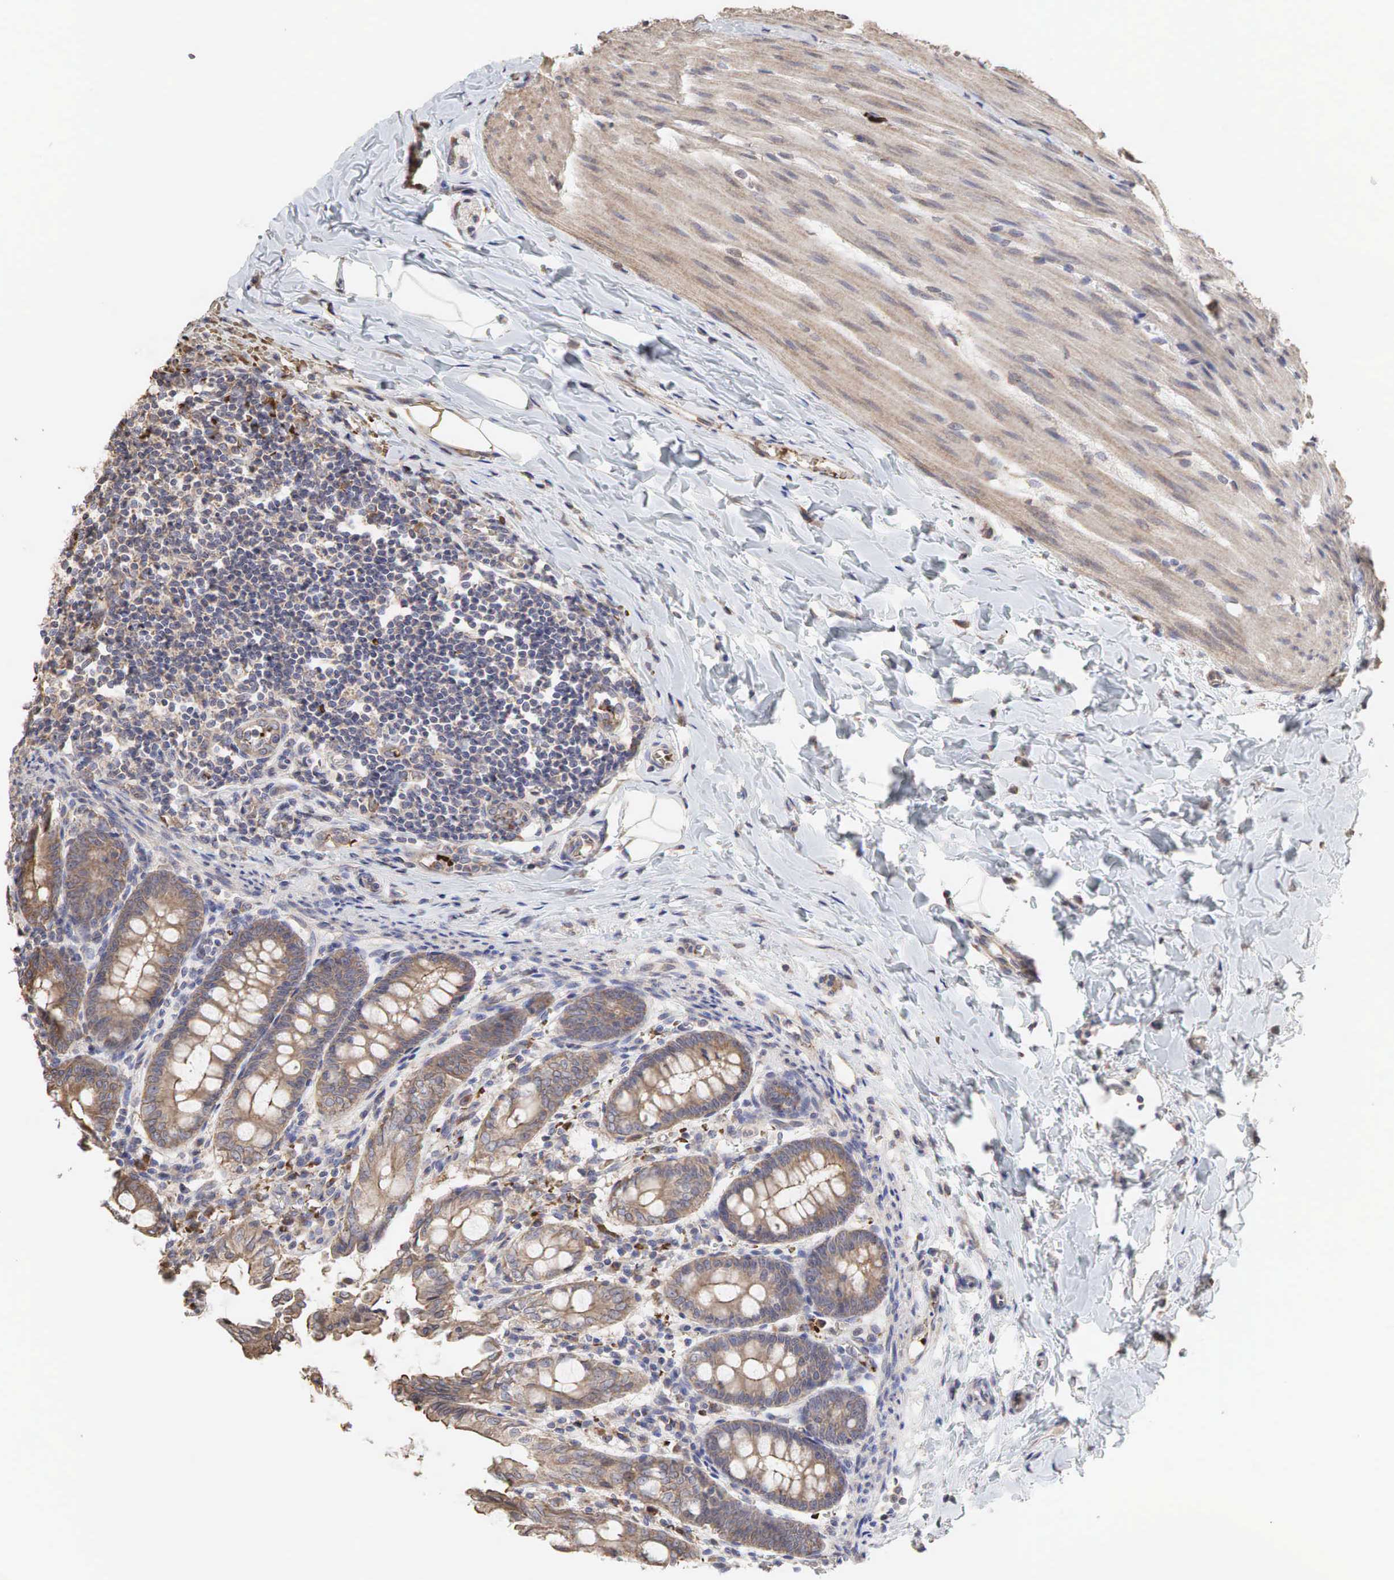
{"staining": {"intensity": "weak", "quantity": ">75%", "location": "cytoplasmic/membranous"}, "tissue": "colon", "cell_type": "Endothelial cells", "image_type": "normal", "snomed": [{"axis": "morphology", "description": "Normal tissue, NOS"}, {"axis": "topography", "description": "Colon"}], "caption": "This photomicrograph shows benign colon stained with IHC to label a protein in brown. The cytoplasmic/membranous of endothelial cells show weak positivity for the protein. Nuclei are counter-stained blue.", "gene": "PABPC5", "patient": {"sex": "male", "age": 1}}